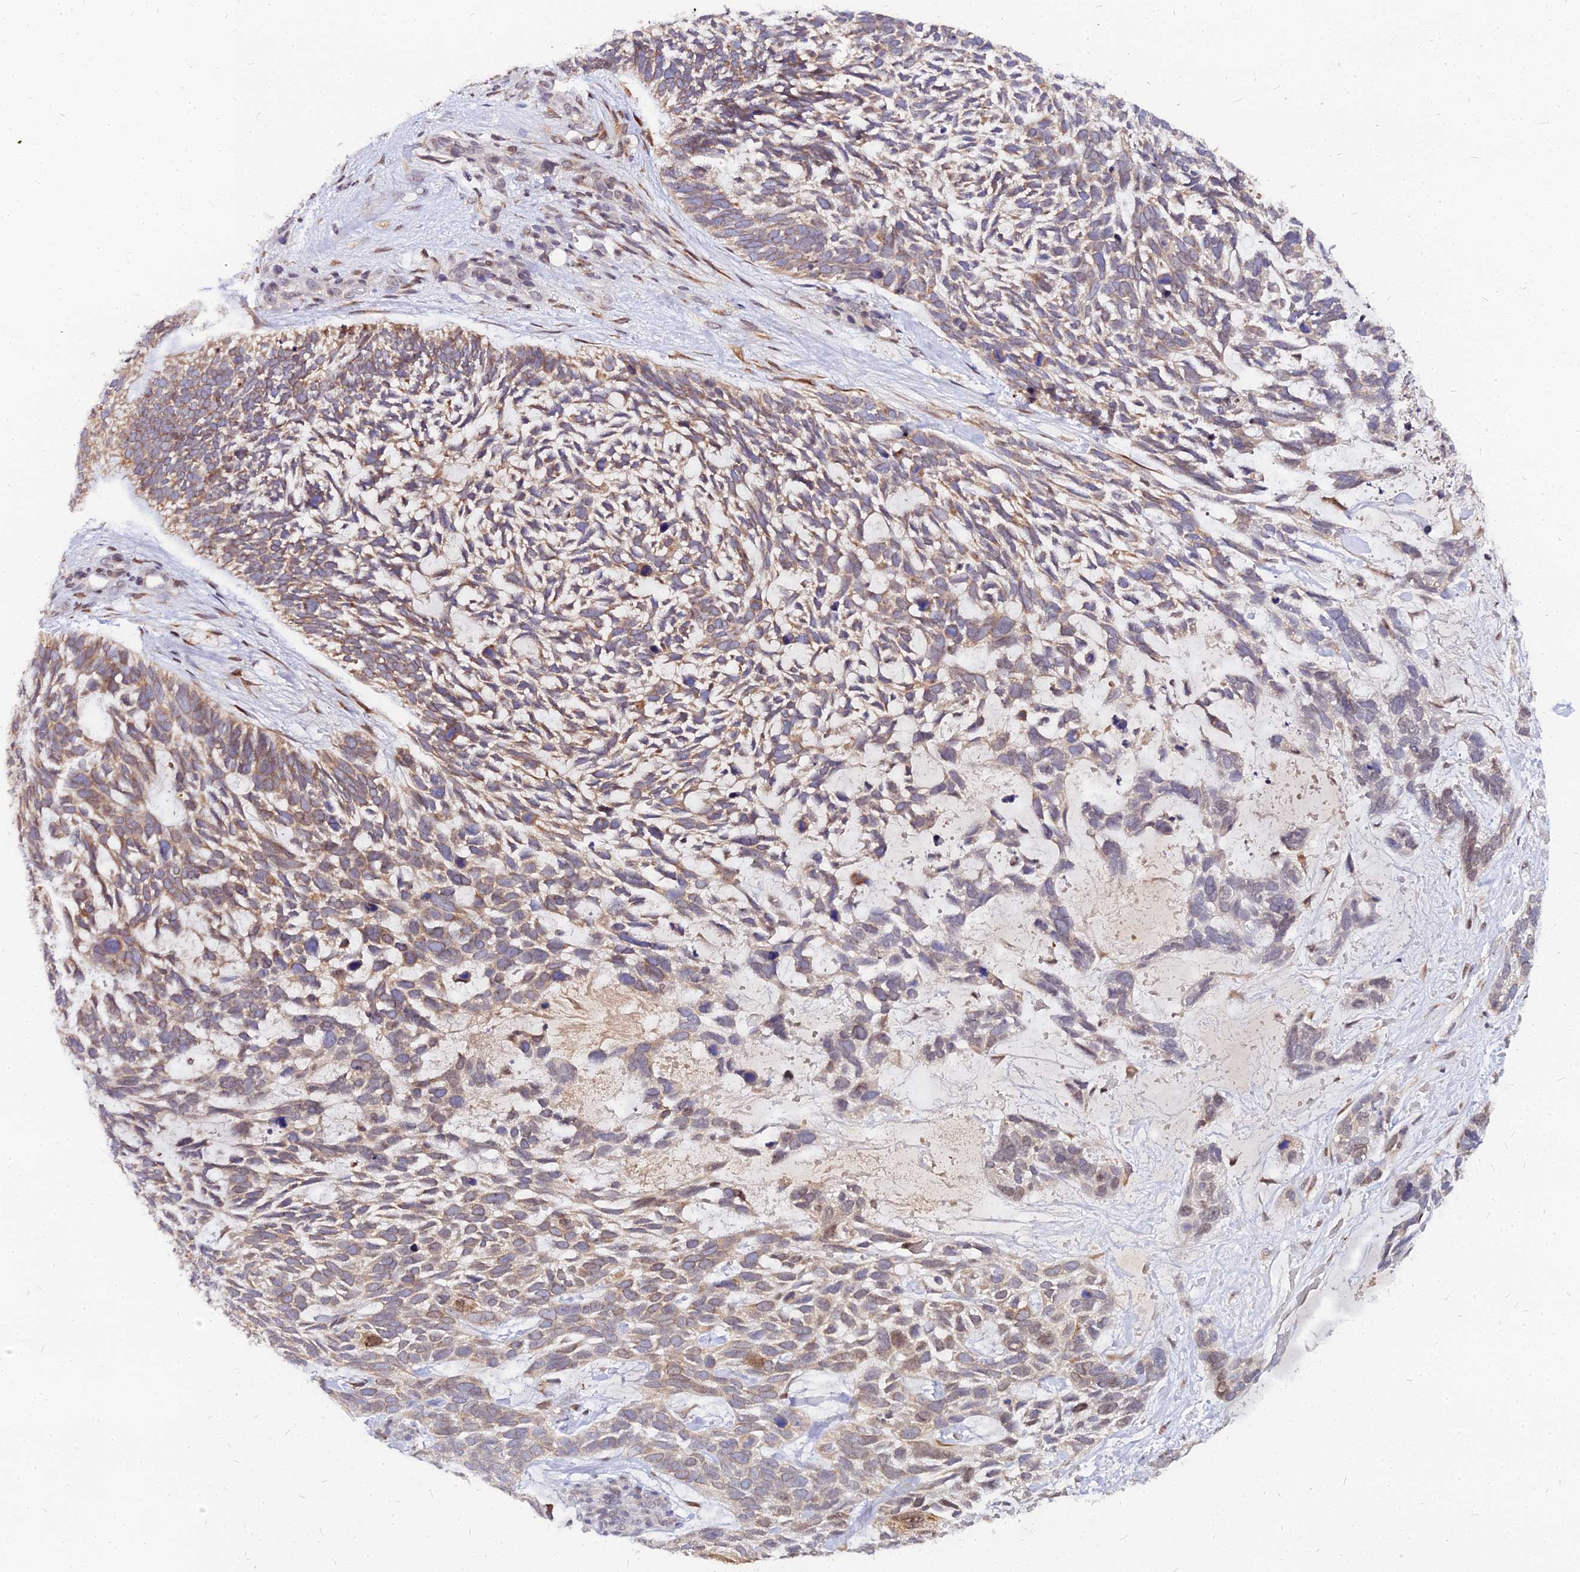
{"staining": {"intensity": "weak", "quantity": ">75%", "location": "cytoplasmic/membranous"}, "tissue": "skin cancer", "cell_type": "Tumor cells", "image_type": "cancer", "snomed": [{"axis": "morphology", "description": "Basal cell carcinoma"}, {"axis": "topography", "description": "Skin"}], "caption": "Skin basal cell carcinoma tissue reveals weak cytoplasmic/membranous expression in about >75% of tumor cells", "gene": "RNF121", "patient": {"sex": "male", "age": 88}}